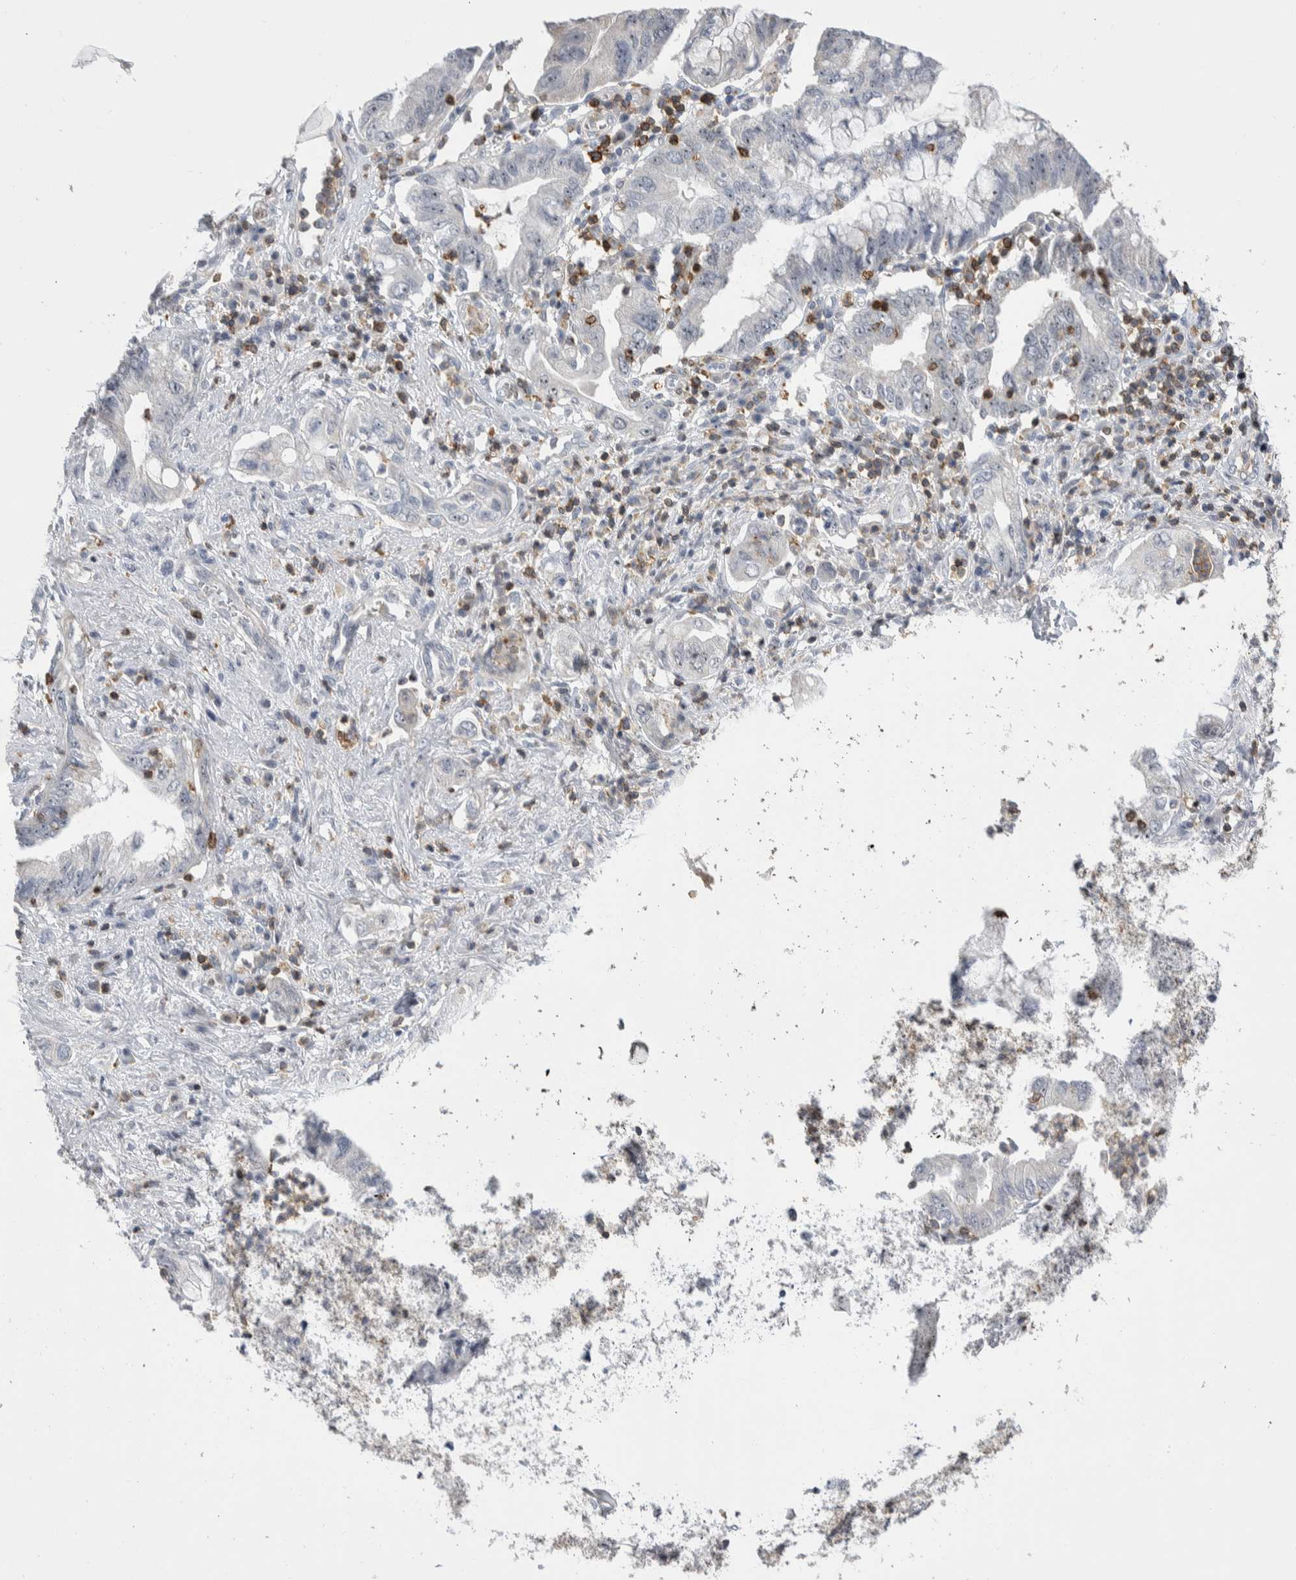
{"staining": {"intensity": "negative", "quantity": "none", "location": "none"}, "tissue": "pancreatic cancer", "cell_type": "Tumor cells", "image_type": "cancer", "snomed": [{"axis": "morphology", "description": "Adenocarcinoma, NOS"}, {"axis": "topography", "description": "Pancreas"}], "caption": "Immunohistochemistry of adenocarcinoma (pancreatic) exhibits no positivity in tumor cells. Brightfield microscopy of immunohistochemistry (IHC) stained with DAB (3,3'-diaminobenzidine) (brown) and hematoxylin (blue), captured at high magnification.", "gene": "CEP295NL", "patient": {"sex": "female", "age": 73}}